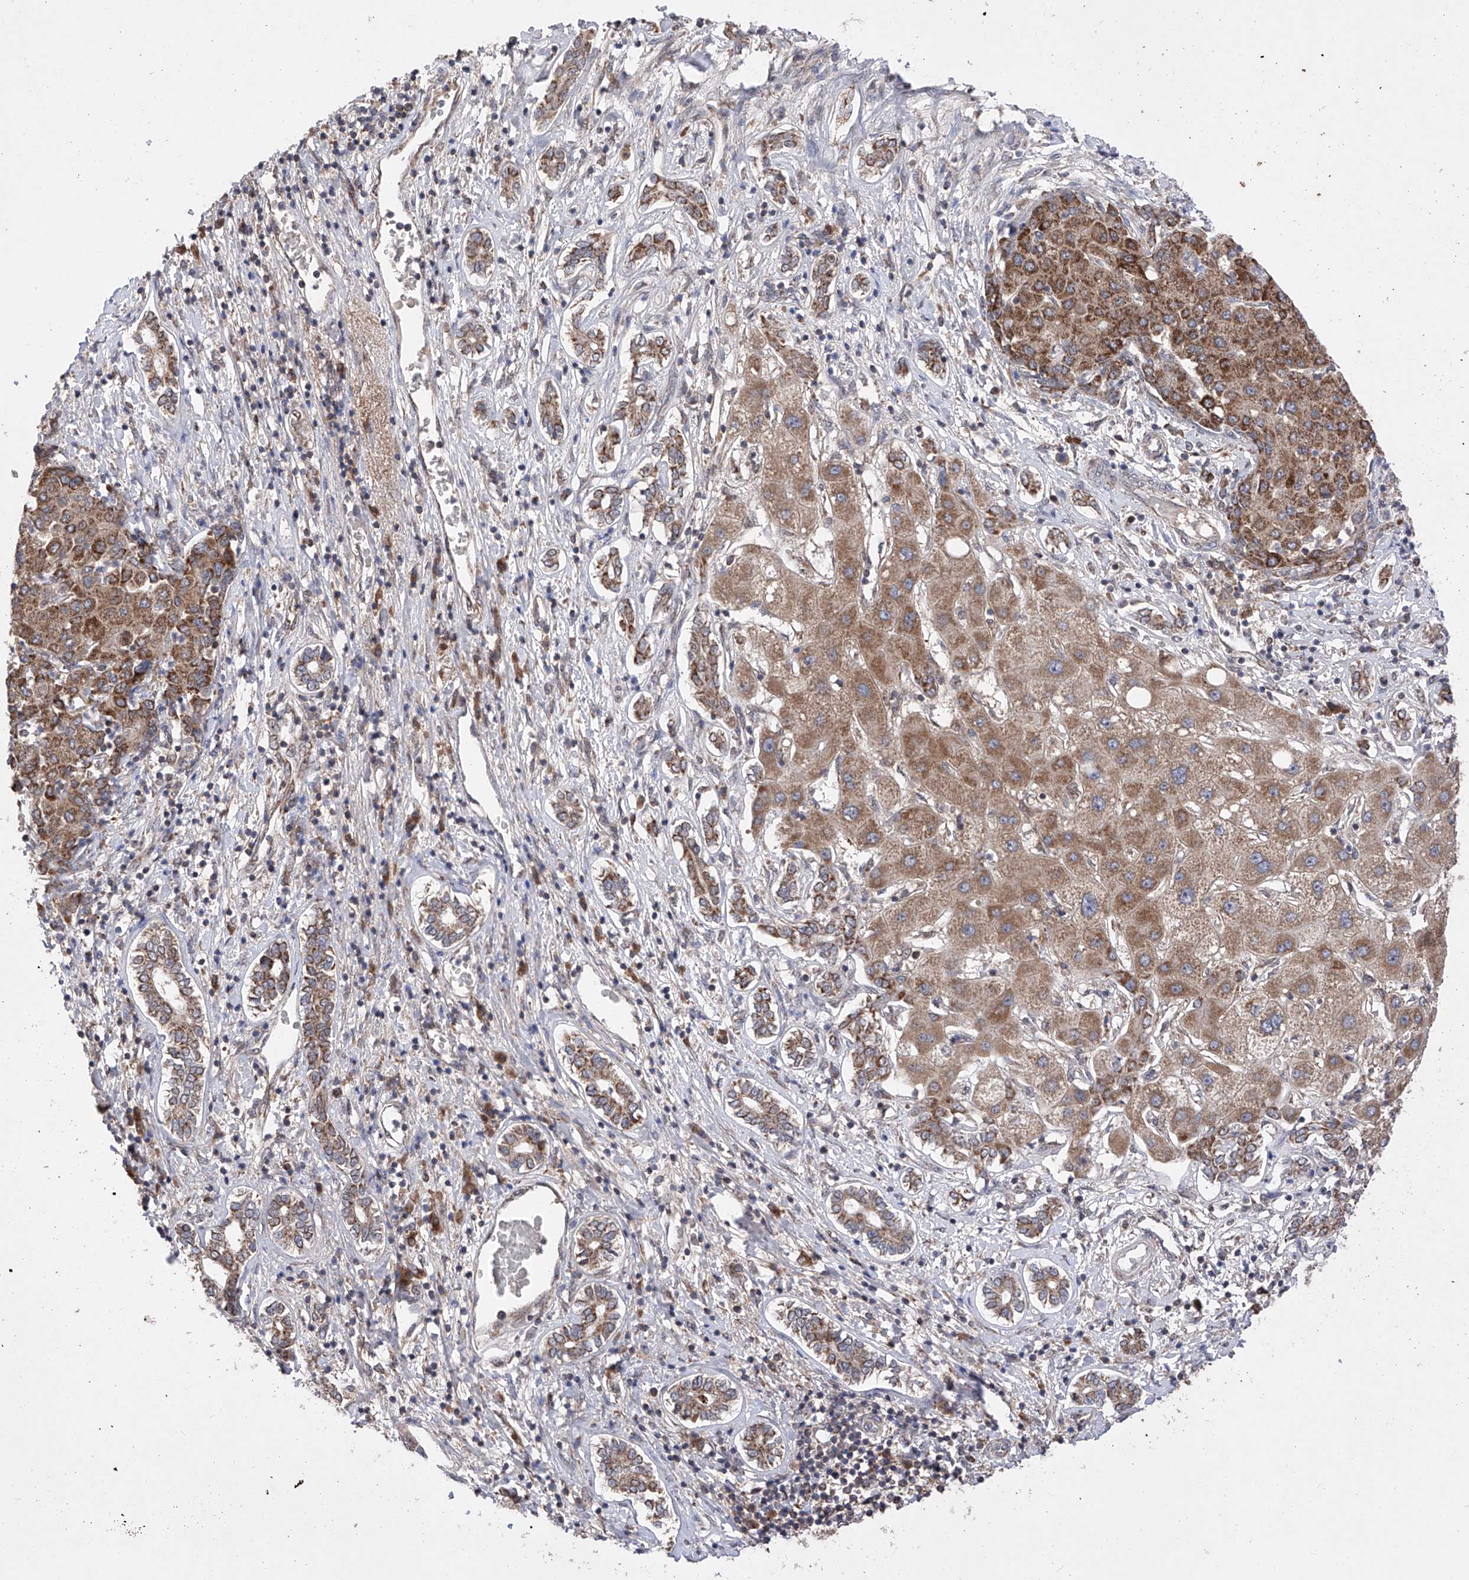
{"staining": {"intensity": "moderate", "quantity": ">75%", "location": "cytoplasmic/membranous"}, "tissue": "liver cancer", "cell_type": "Tumor cells", "image_type": "cancer", "snomed": [{"axis": "morphology", "description": "Carcinoma, Hepatocellular, NOS"}, {"axis": "topography", "description": "Liver"}], "caption": "IHC of human hepatocellular carcinoma (liver) exhibits medium levels of moderate cytoplasmic/membranous positivity in approximately >75% of tumor cells. The staining is performed using DAB (3,3'-diaminobenzidine) brown chromogen to label protein expression. The nuclei are counter-stained blue using hematoxylin.", "gene": "SDHAF4", "patient": {"sex": "male", "age": 65}}